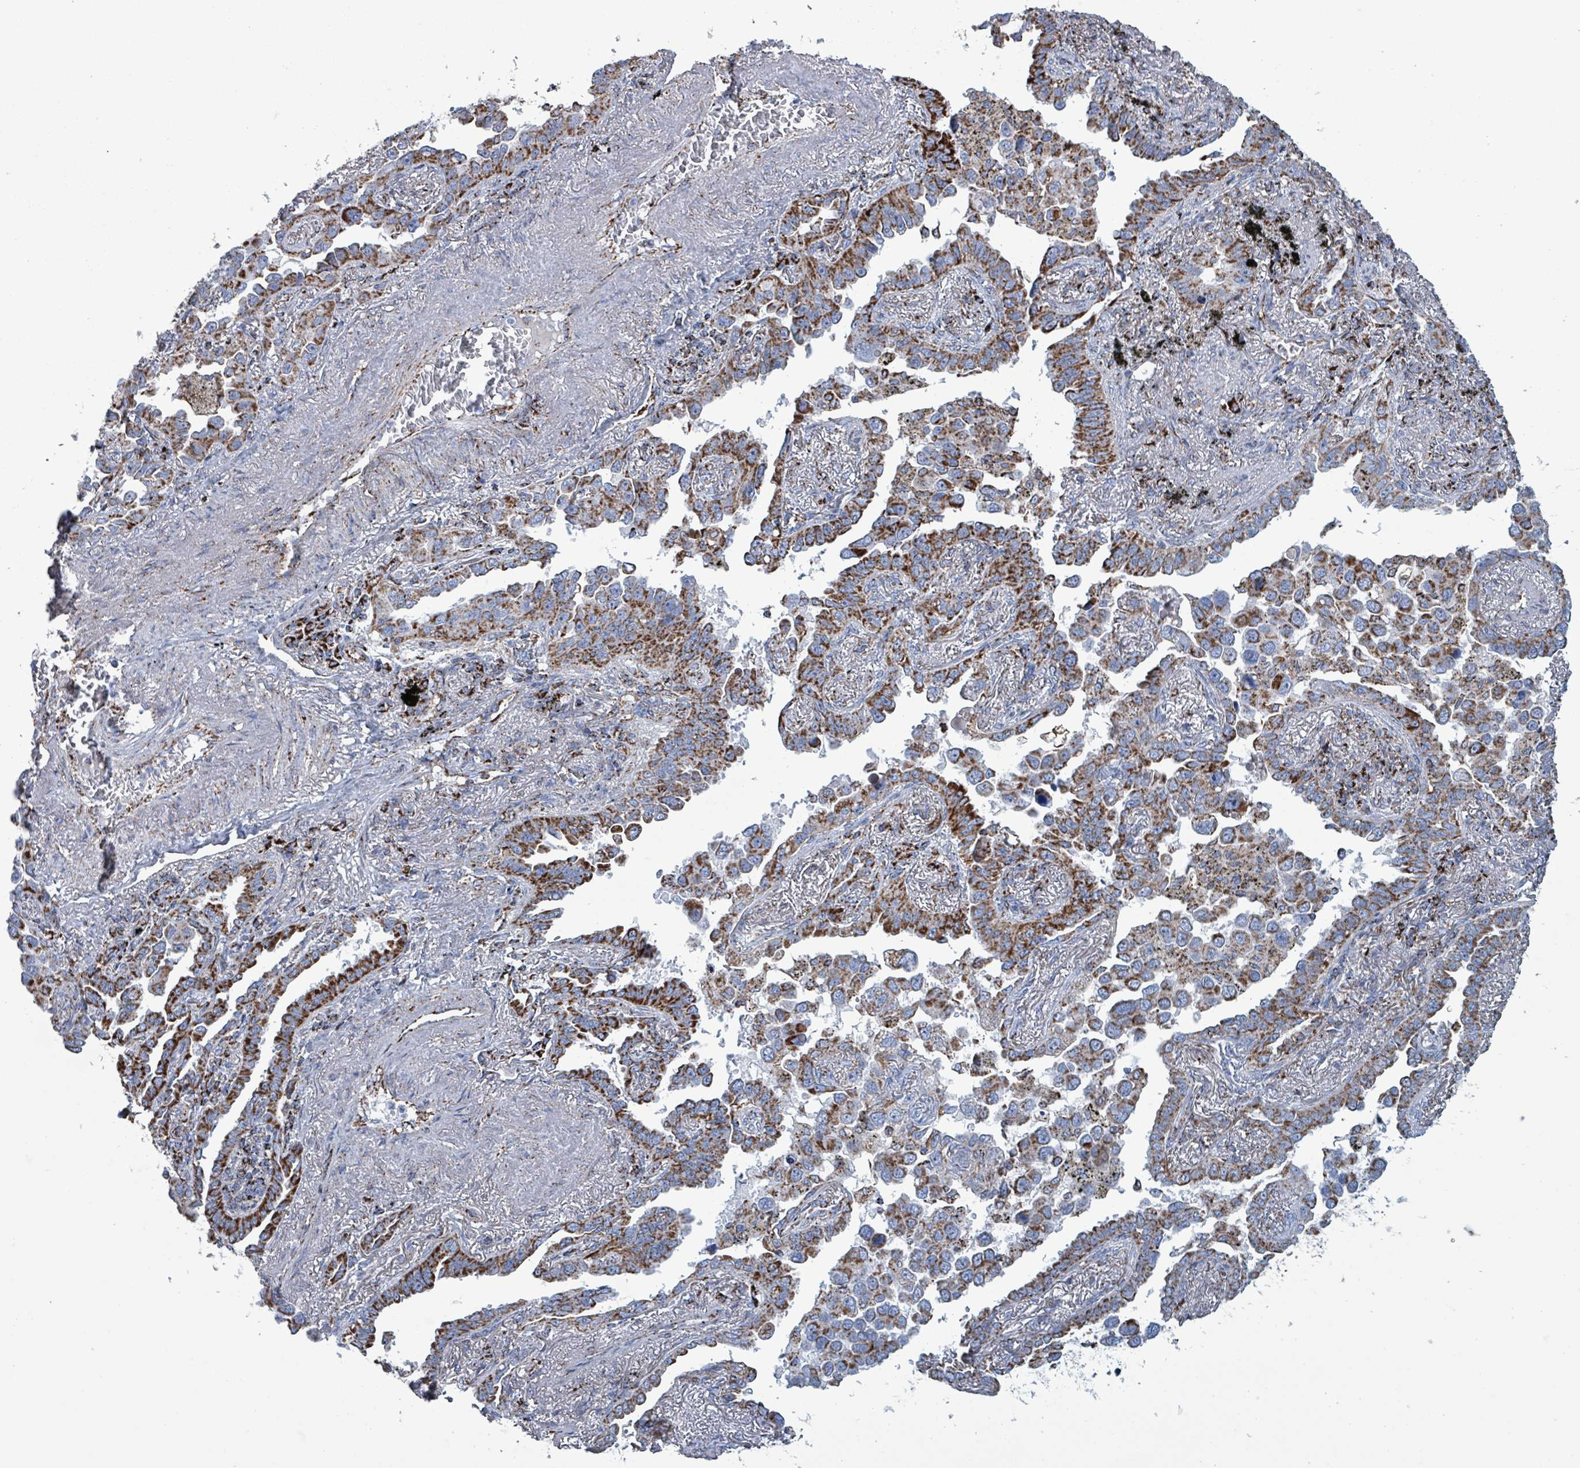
{"staining": {"intensity": "strong", "quantity": "25%-75%", "location": "cytoplasmic/membranous"}, "tissue": "lung cancer", "cell_type": "Tumor cells", "image_type": "cancer", "snomed": [{"axis": "morphology", "description": "Adenocarcinoma, NOS"}, {"axis": "topography", "description": "Lung"}], "caption": "A brown stain highlights strong cytoplasmic/membranous expression of a protein in lung cancer (adenocarcinoma) tumor cells.", "gene": "IDH3B", "patient": {"sex": "male", "age": 67}}